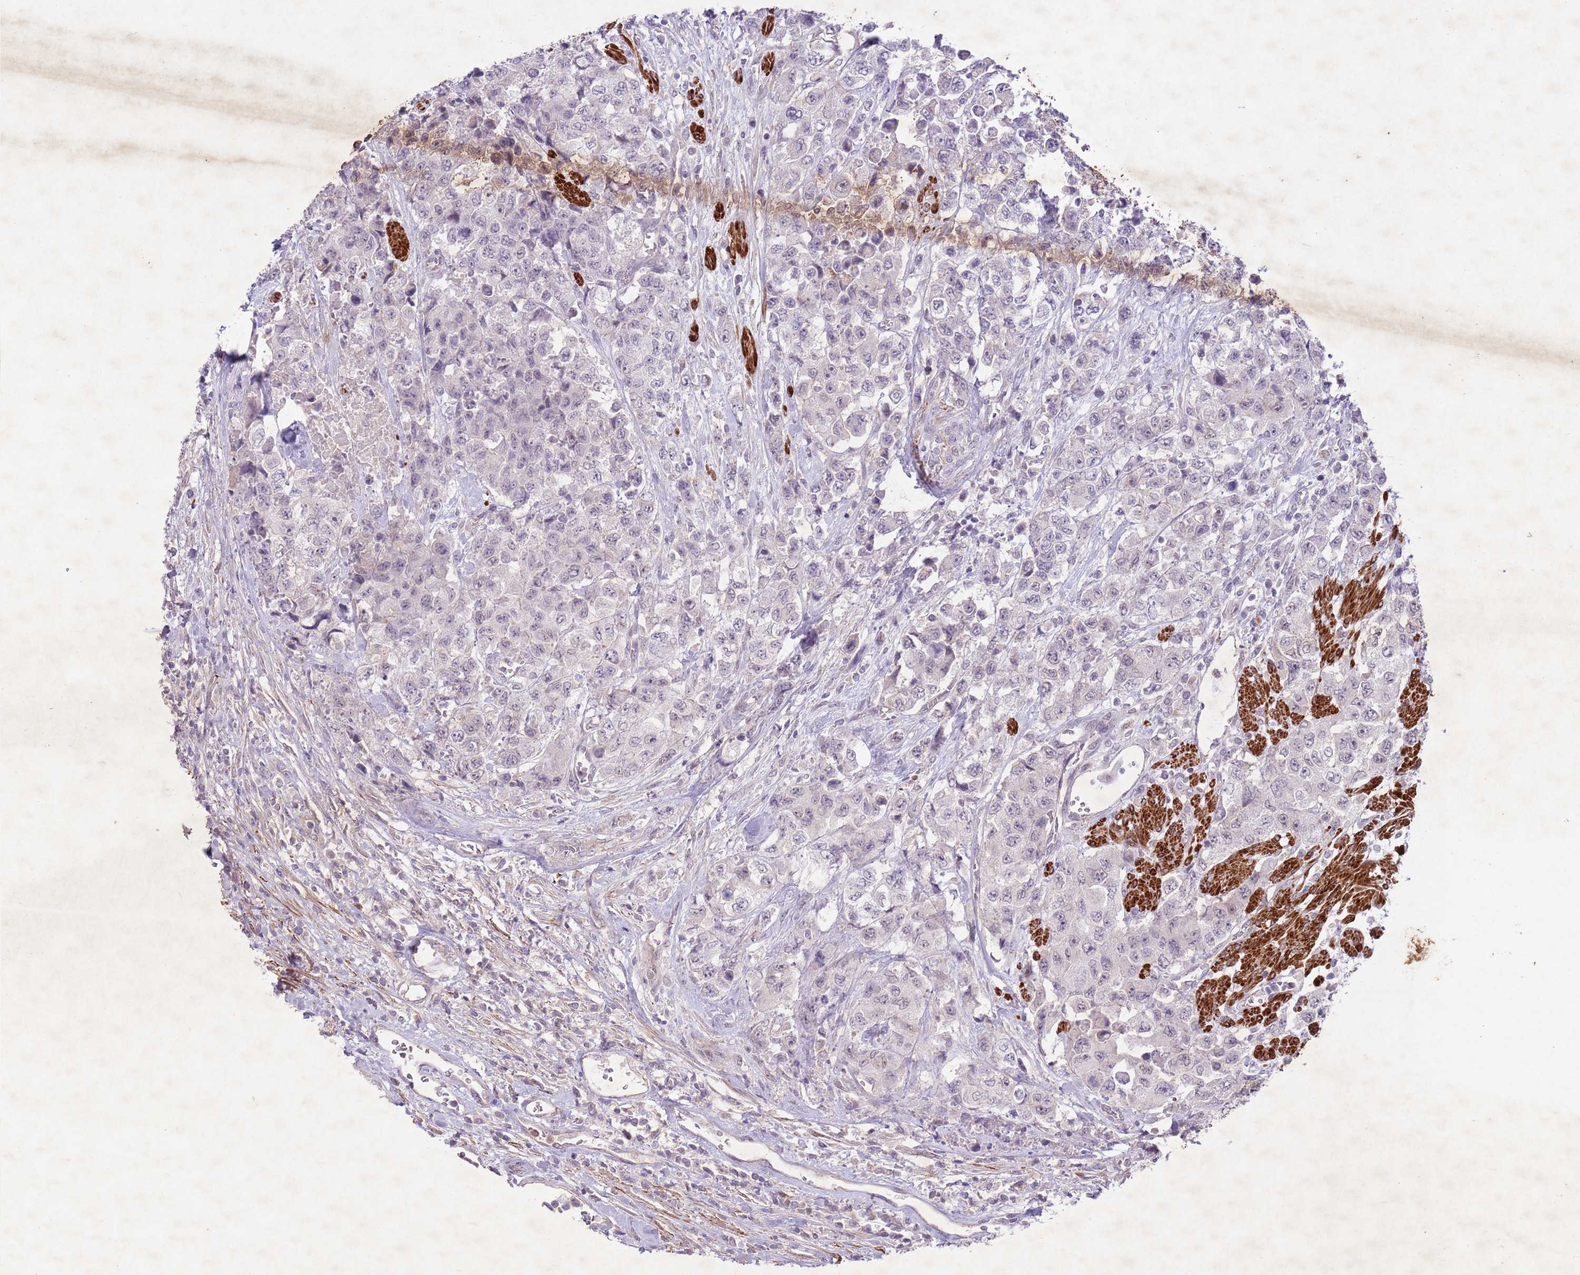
{"staining": {"intensity": "negative", "quantity": "none", "location": "none"}, "tissue": "urothelial cancer", "cell_type": "Tumor cells", "image_type": "cancer", "snomed": [{"axis": "morphology", "description": "Urothelial carcinoma, High grade"}, {"axis": "topography", "description": "Urinary bladder"}], "caption": "This is a micrograph of immunohistochemistry (IHC) staining of urothelial cancer, which shows no staining in tumor cells.", "gene": "CCNI", "patient": {"sex": "female", "age": 78}}